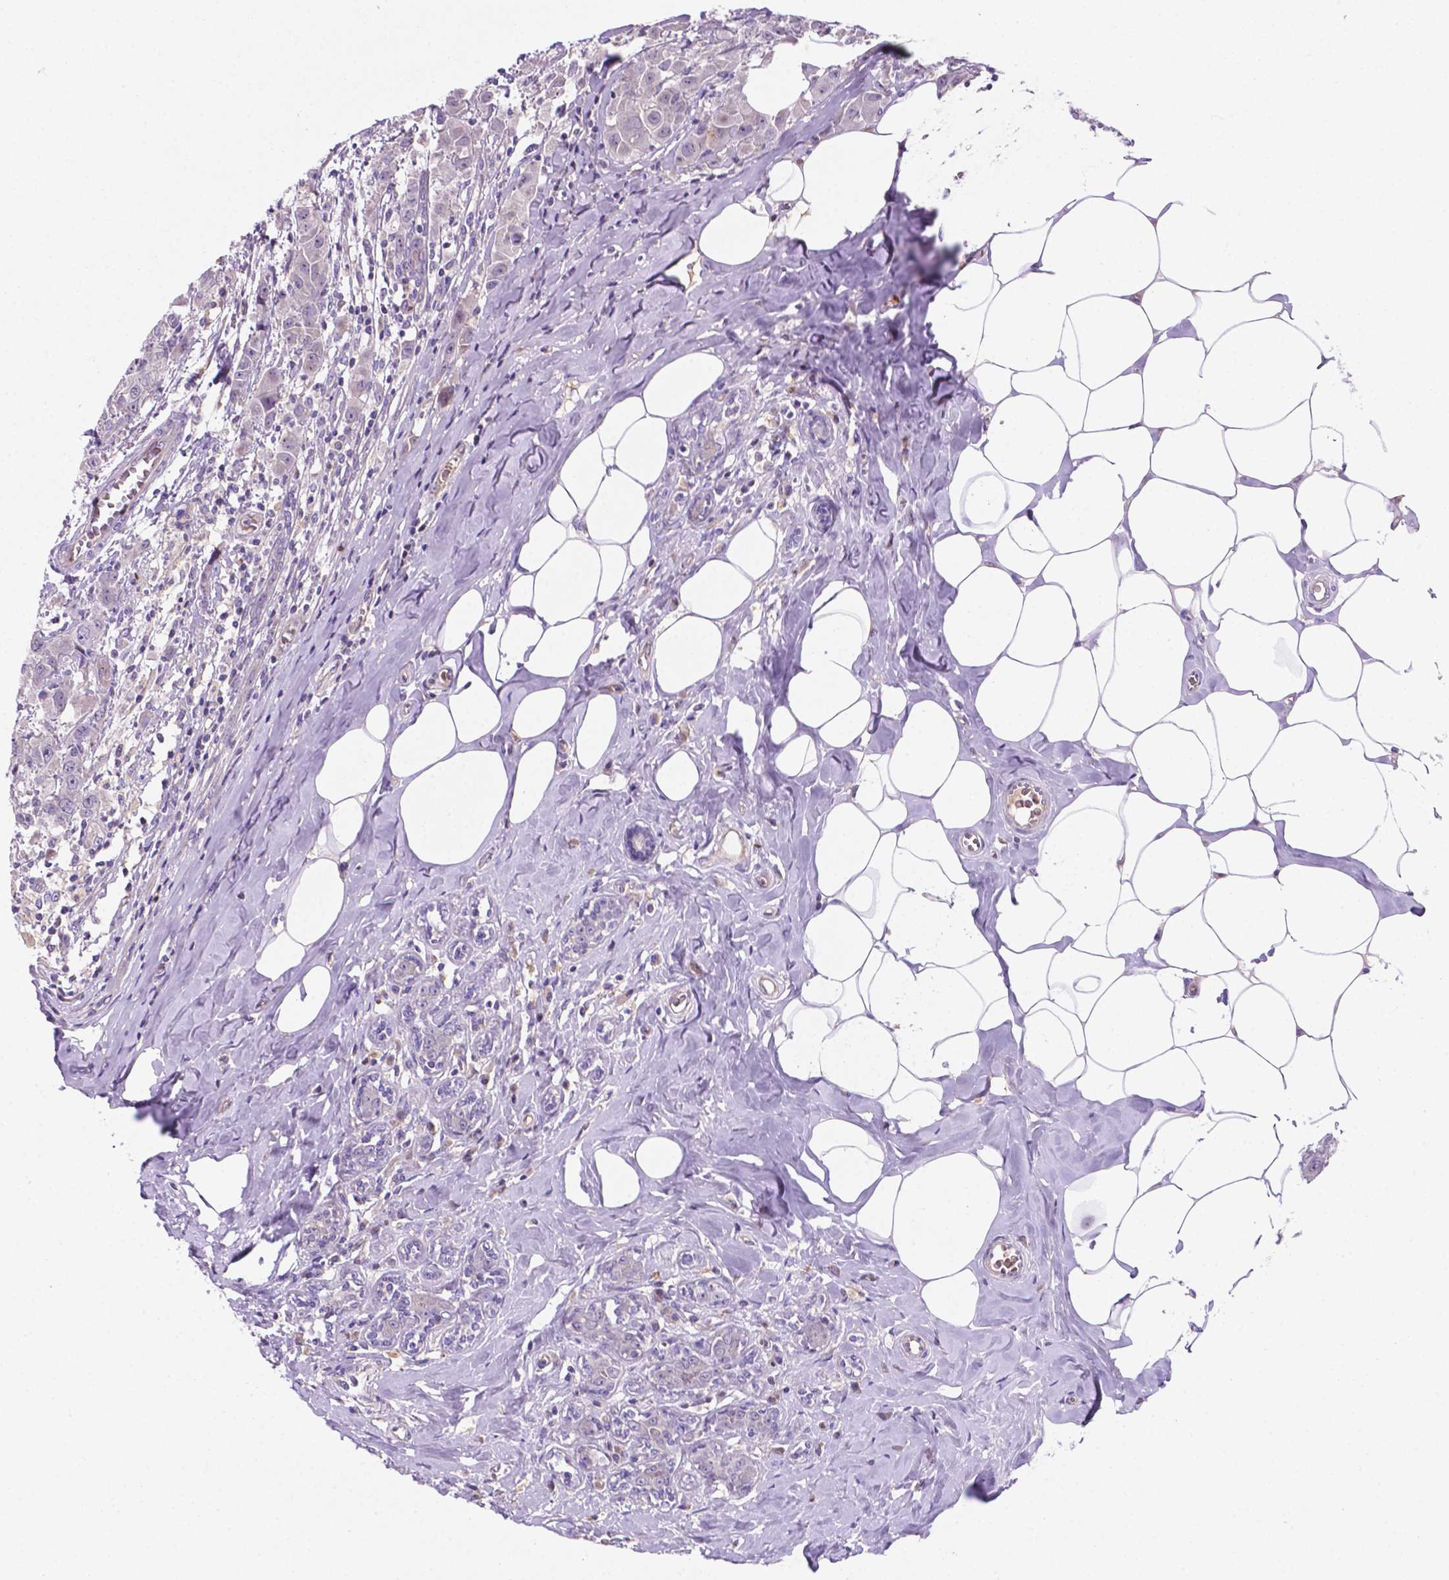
{"staining": {"intensity": "negative", "quantity": "none", "location": "none"}, "tissue": "breast cancer", "cell_type": "Tumor cells", "image_type": "cancer", "snomed": [{"axis": "morphology", "description": "Normal tissue, NOS"}, {"axis": "morphology", "description": "Duct carcinoma"}, {"axis": "topography", "description": "Breast"}], "caption": "Immunohistochemical staining of breast cancer displays no significant staining in tumor cells. (Immunohistochemistry (ihc), brightfield microscopy, high magnification).", "gene": "TM4SF20", "patient": {"sex": "female", "age": 43}}